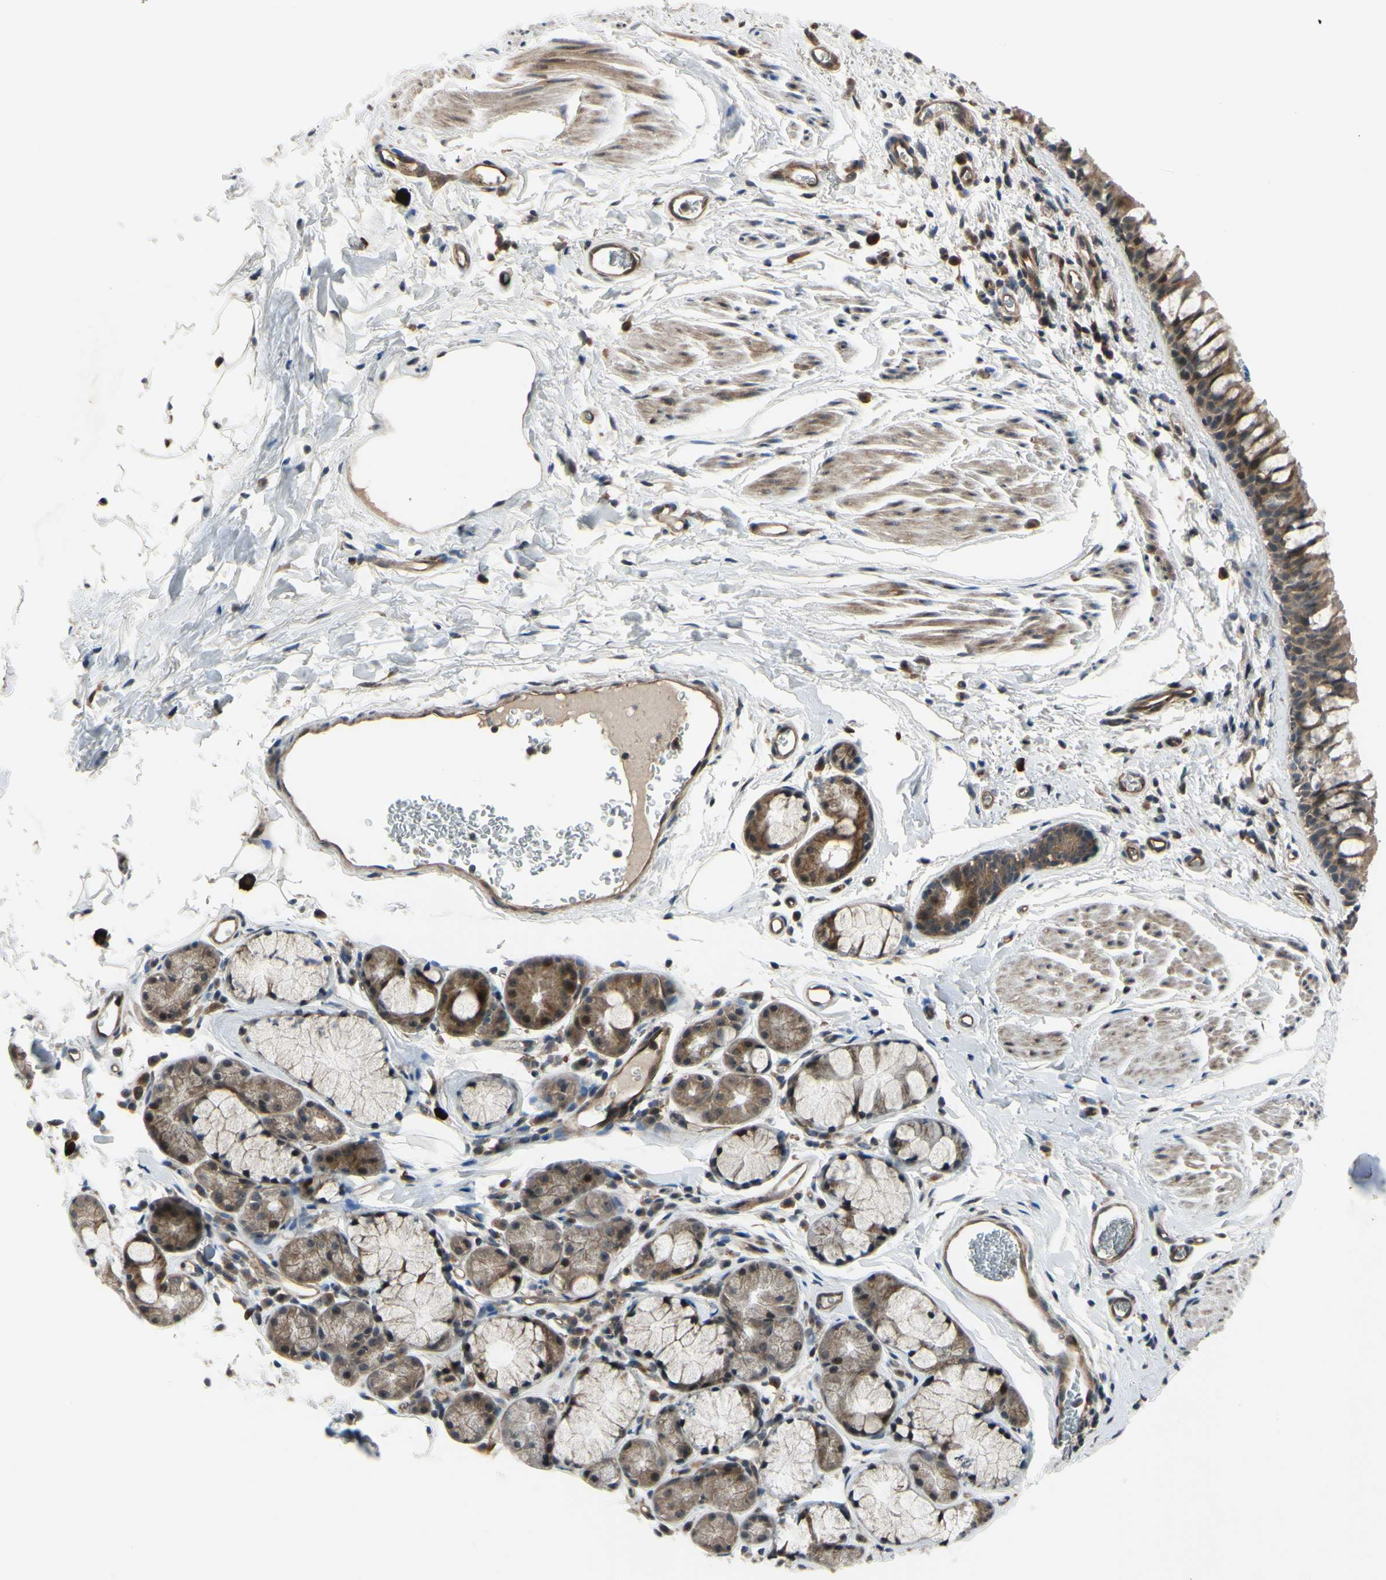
{"staining": {"intensity": "moderate", "quantity": ">75%", "location": "cytoplasmic/membranous"}, "tissue": "bronchus", "cell_type": "Respiratory epithelial cells", "image_type": "normal", "snomed": [{"axis": "morphology", "description": "Normal tissue, NOS"}, {"axis": "morphology", "description": "Malignant melanoma, Metastatic site"}, {"axis": "topography", "description": "Bronchus"}, {"axis": "topography", "description": "Lung"}], "caption": "A photomicrograph of human bronchus stained for a protein displays moderate cytoplasmic/membranous brown staining in respiratory epithelial cells. The staining was performed using DAB, with brown indicating positive protein expression. Nuclei are stained blue with hematoxylin.", "gene": "COMMD9", "patient": {"sex": "male", "age": 64}}